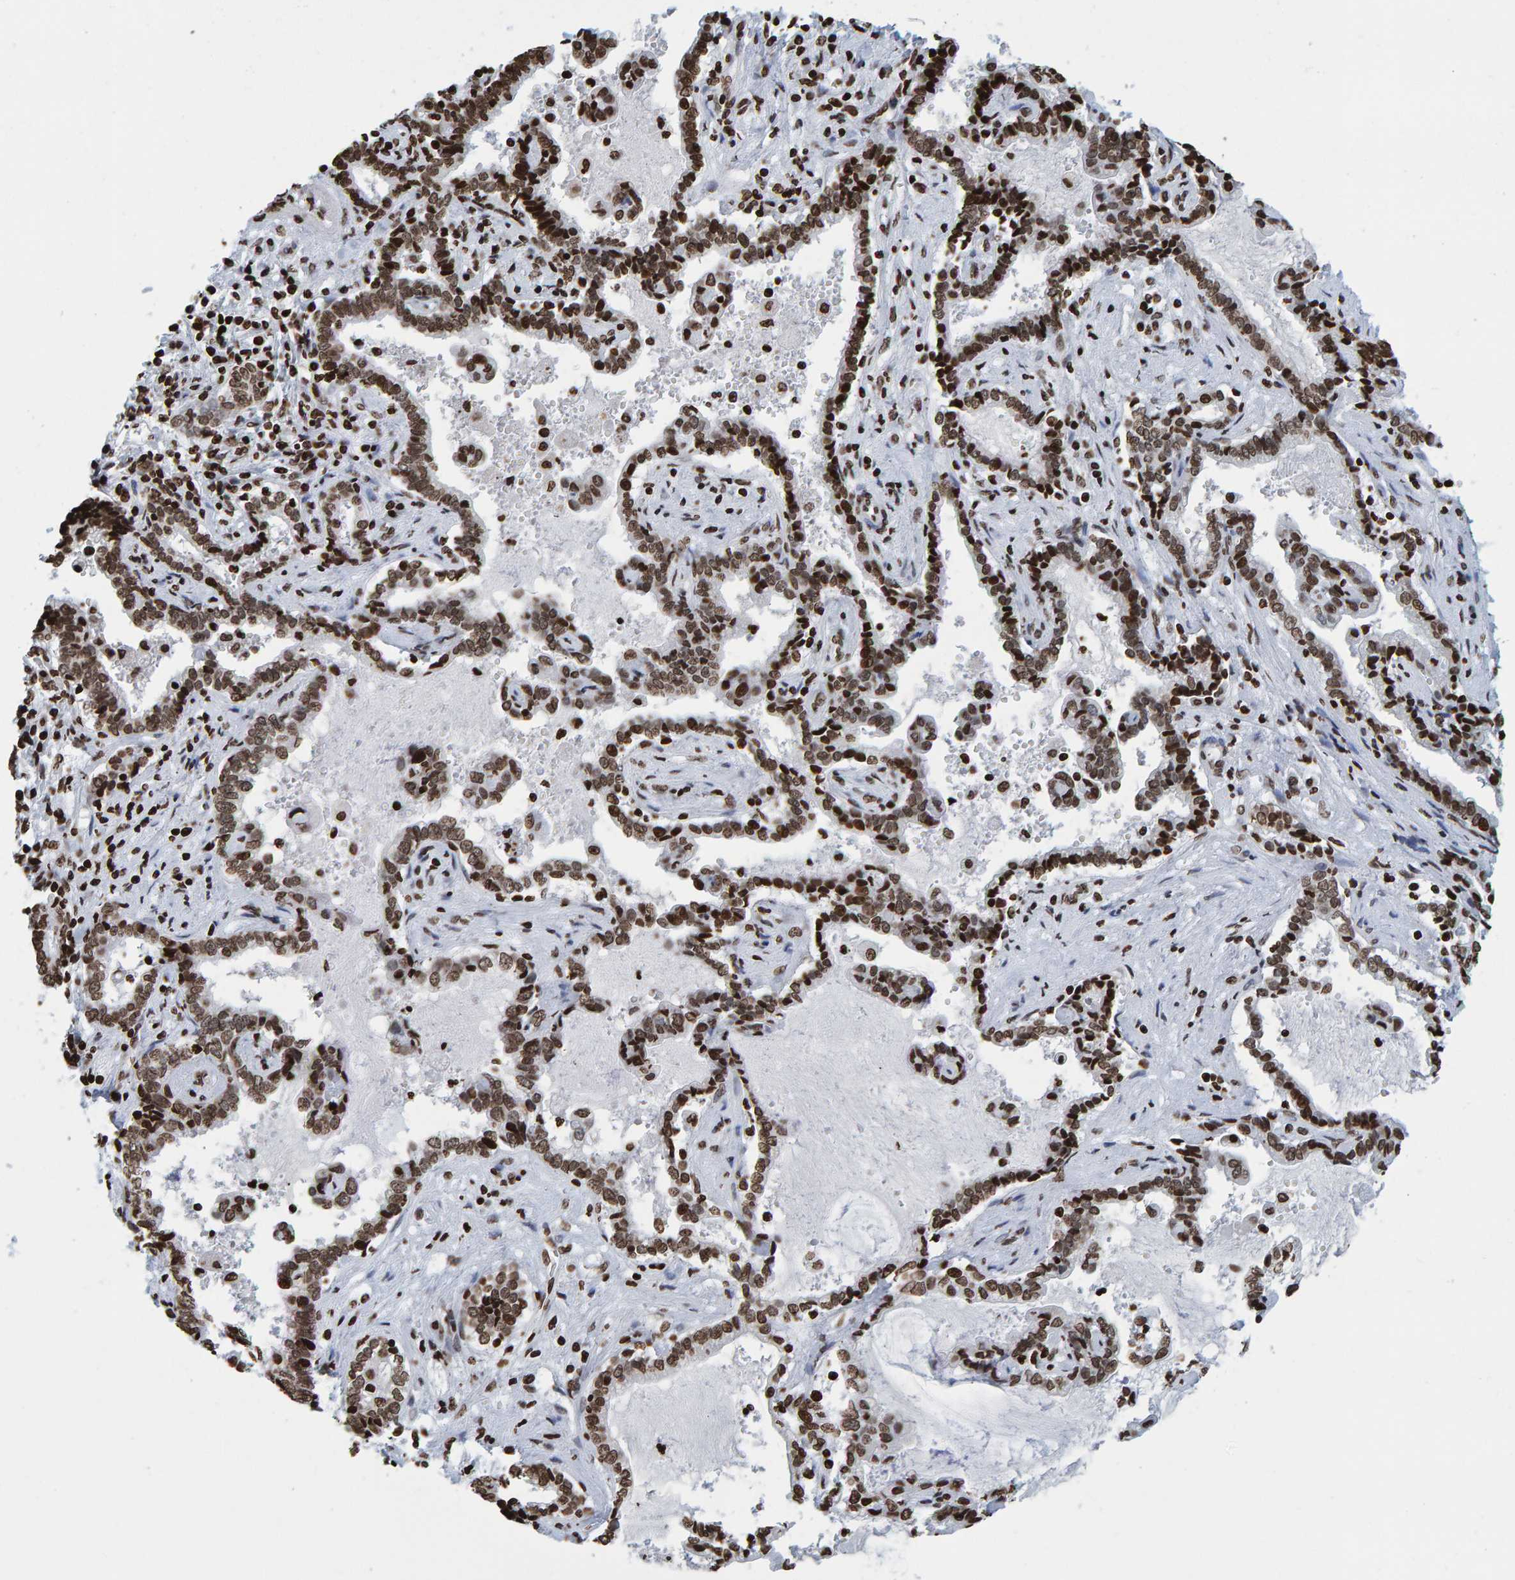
{"staining": {"intensity": "strong", "quantity": ">75%", "location": "nuclear"}, "tissue": "liver cancer", "cell_type": "Tumor cells", "image_type": "cancer", "snomed": [{"axis": "morphology", "description": "Cholangiocarcinoma"}, {"axis": "topography", "description": "Liver"}], "caption": "Immunohistochemistry (DAB (3,3'-diaminobenzidine)) staining of liver cancer shows strong nuclear protein positivity in about >75% of tumor cells.", "gene": "BRF2", "patient": {"sex": "male", "age": 57}}